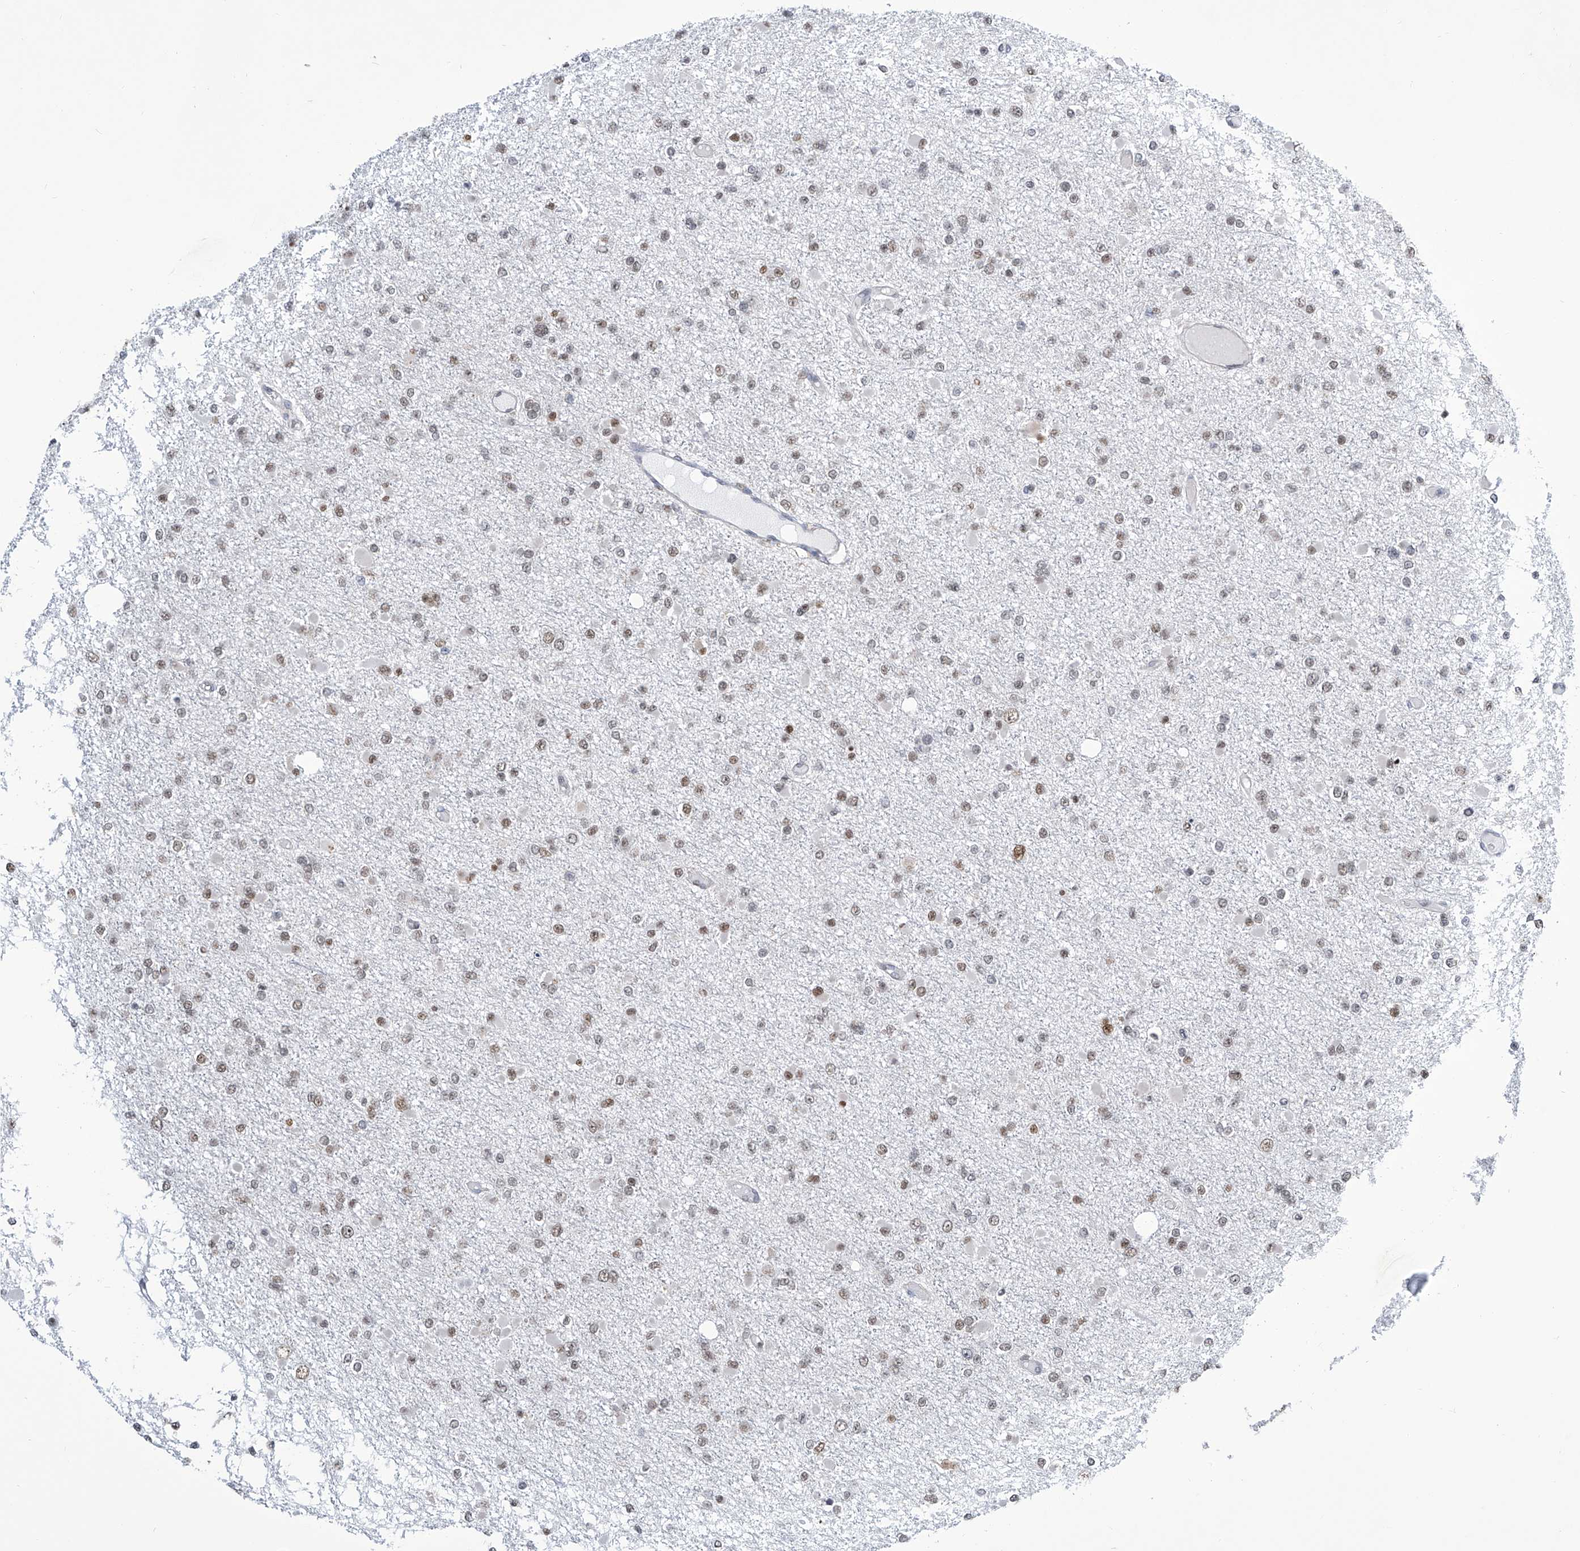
{"staining": {"intensity": "weak", "quantity": ">75%", "location": "nuclear"}, "tissue": "glioma", "cell_type": "Tumor cells", "image_type": "cancer", "snomed": [{"axis": "morphology", "description": "Glioma, malignant, Low grade"}, {"axis": "topography", "description": "Brain"}], "caption": "DAB (3,3'-diaminobenzidine) immunohistochemical staining of human malignant low-grade glioma shows weak nuclear protein staining in about >75% of tumor cells. (Stains: DAB in brown, nuclei in blue, Microscopy: brightfield microscopy at high magnification).", "gene": "SREBF2", "patient": {"sex": "female", "age": 22}}